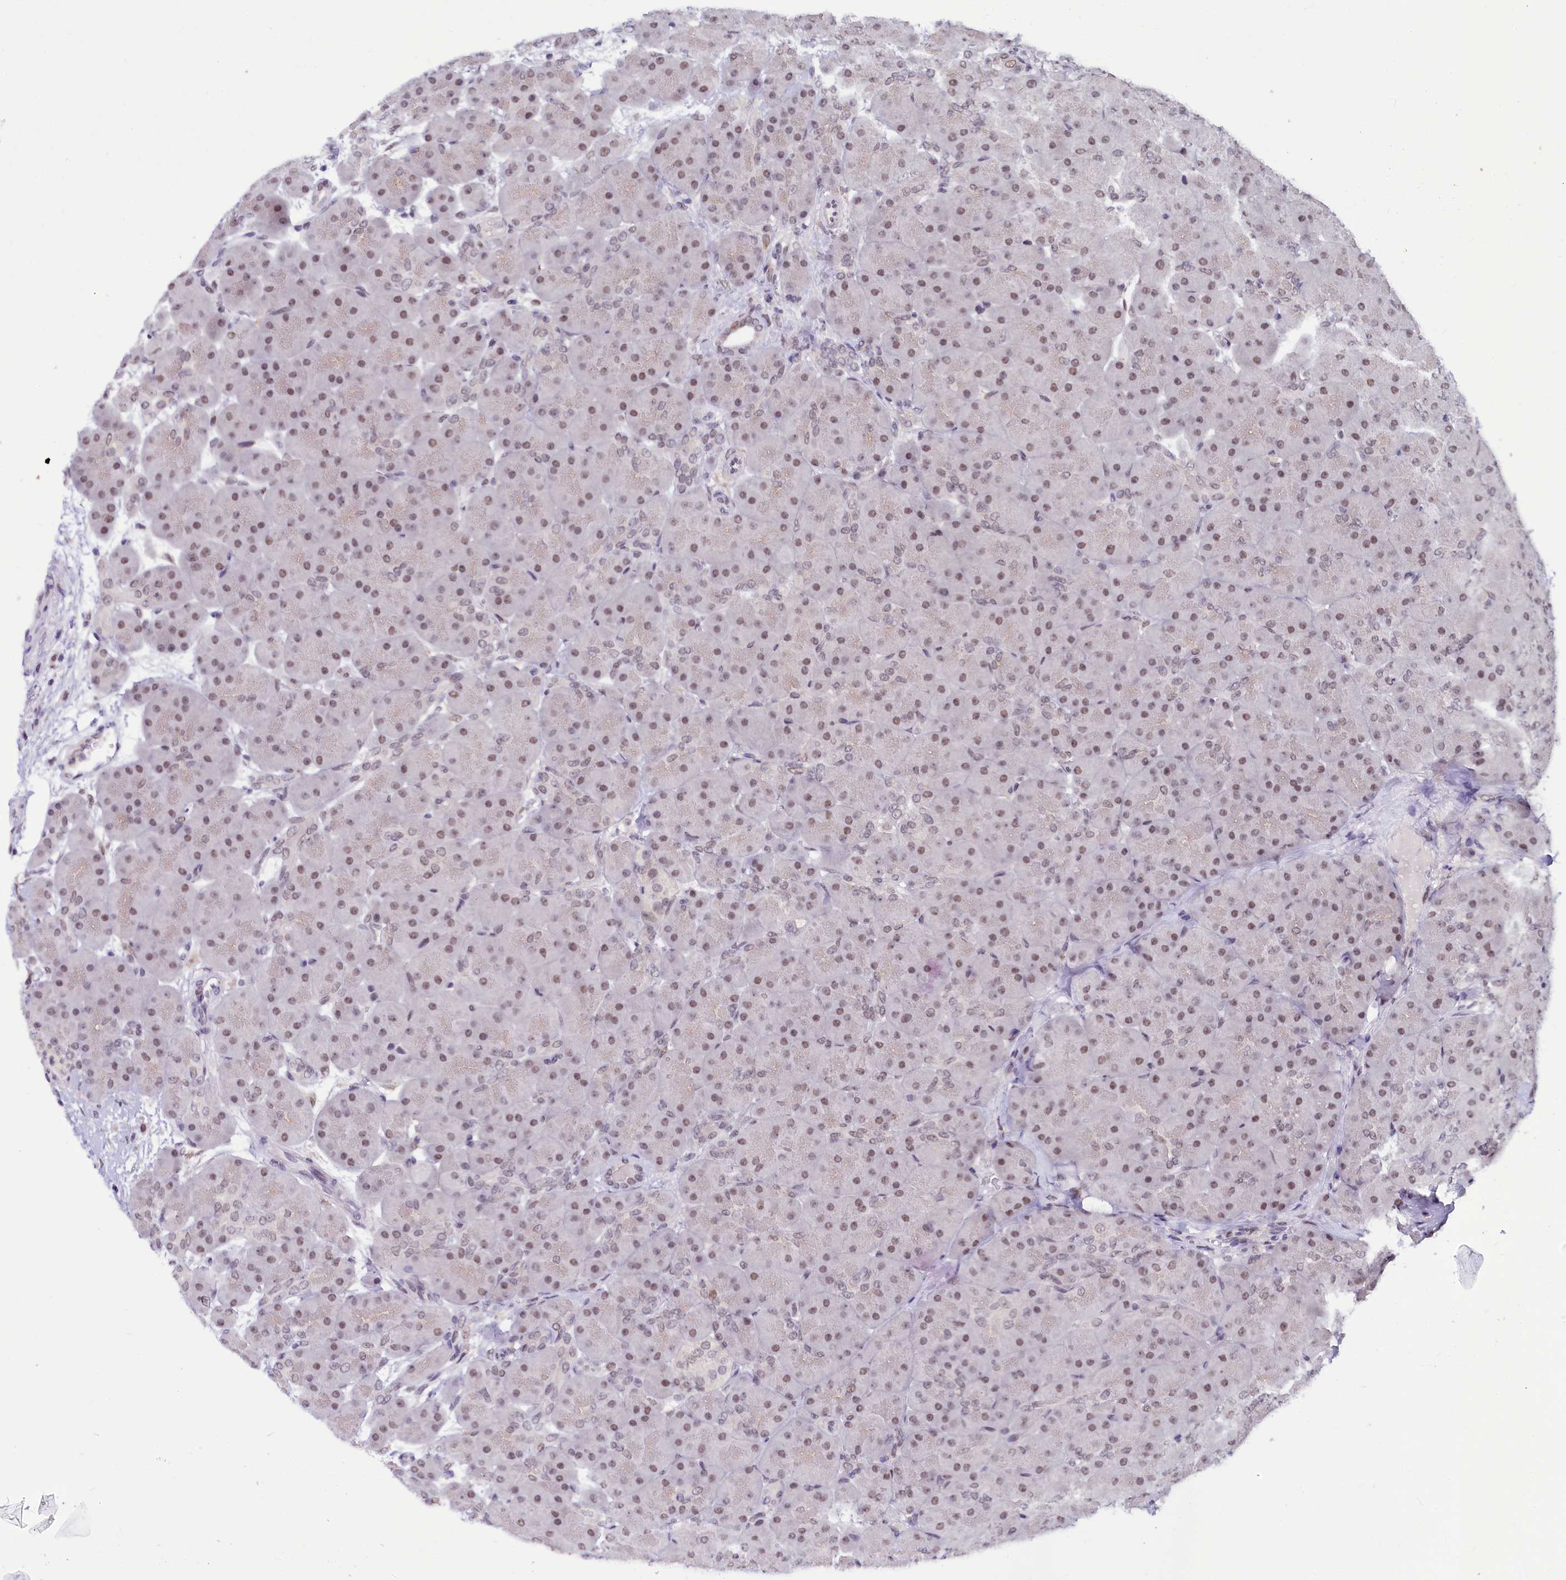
{"staining": {"intensity": "weak", "quantity": "25%-75%", "location": "nuclear"}, "tissue": "pancreas", "cell_type": "Exocrine glandular cells", "image_type": "normal", "snomed": [{"axis": "morphology", "description": "Normal tissue, NOS"}, {"axis": "topography", "description": "Pancreas"}], "caption": "Immunohistochemical staining of unremarkable pancreas displays weak nuclear protein positivity in about 25%-75% of exocrine glandular cells.", "gene": "SCAF11", "patient": {"sex": "male", "age": 66}}